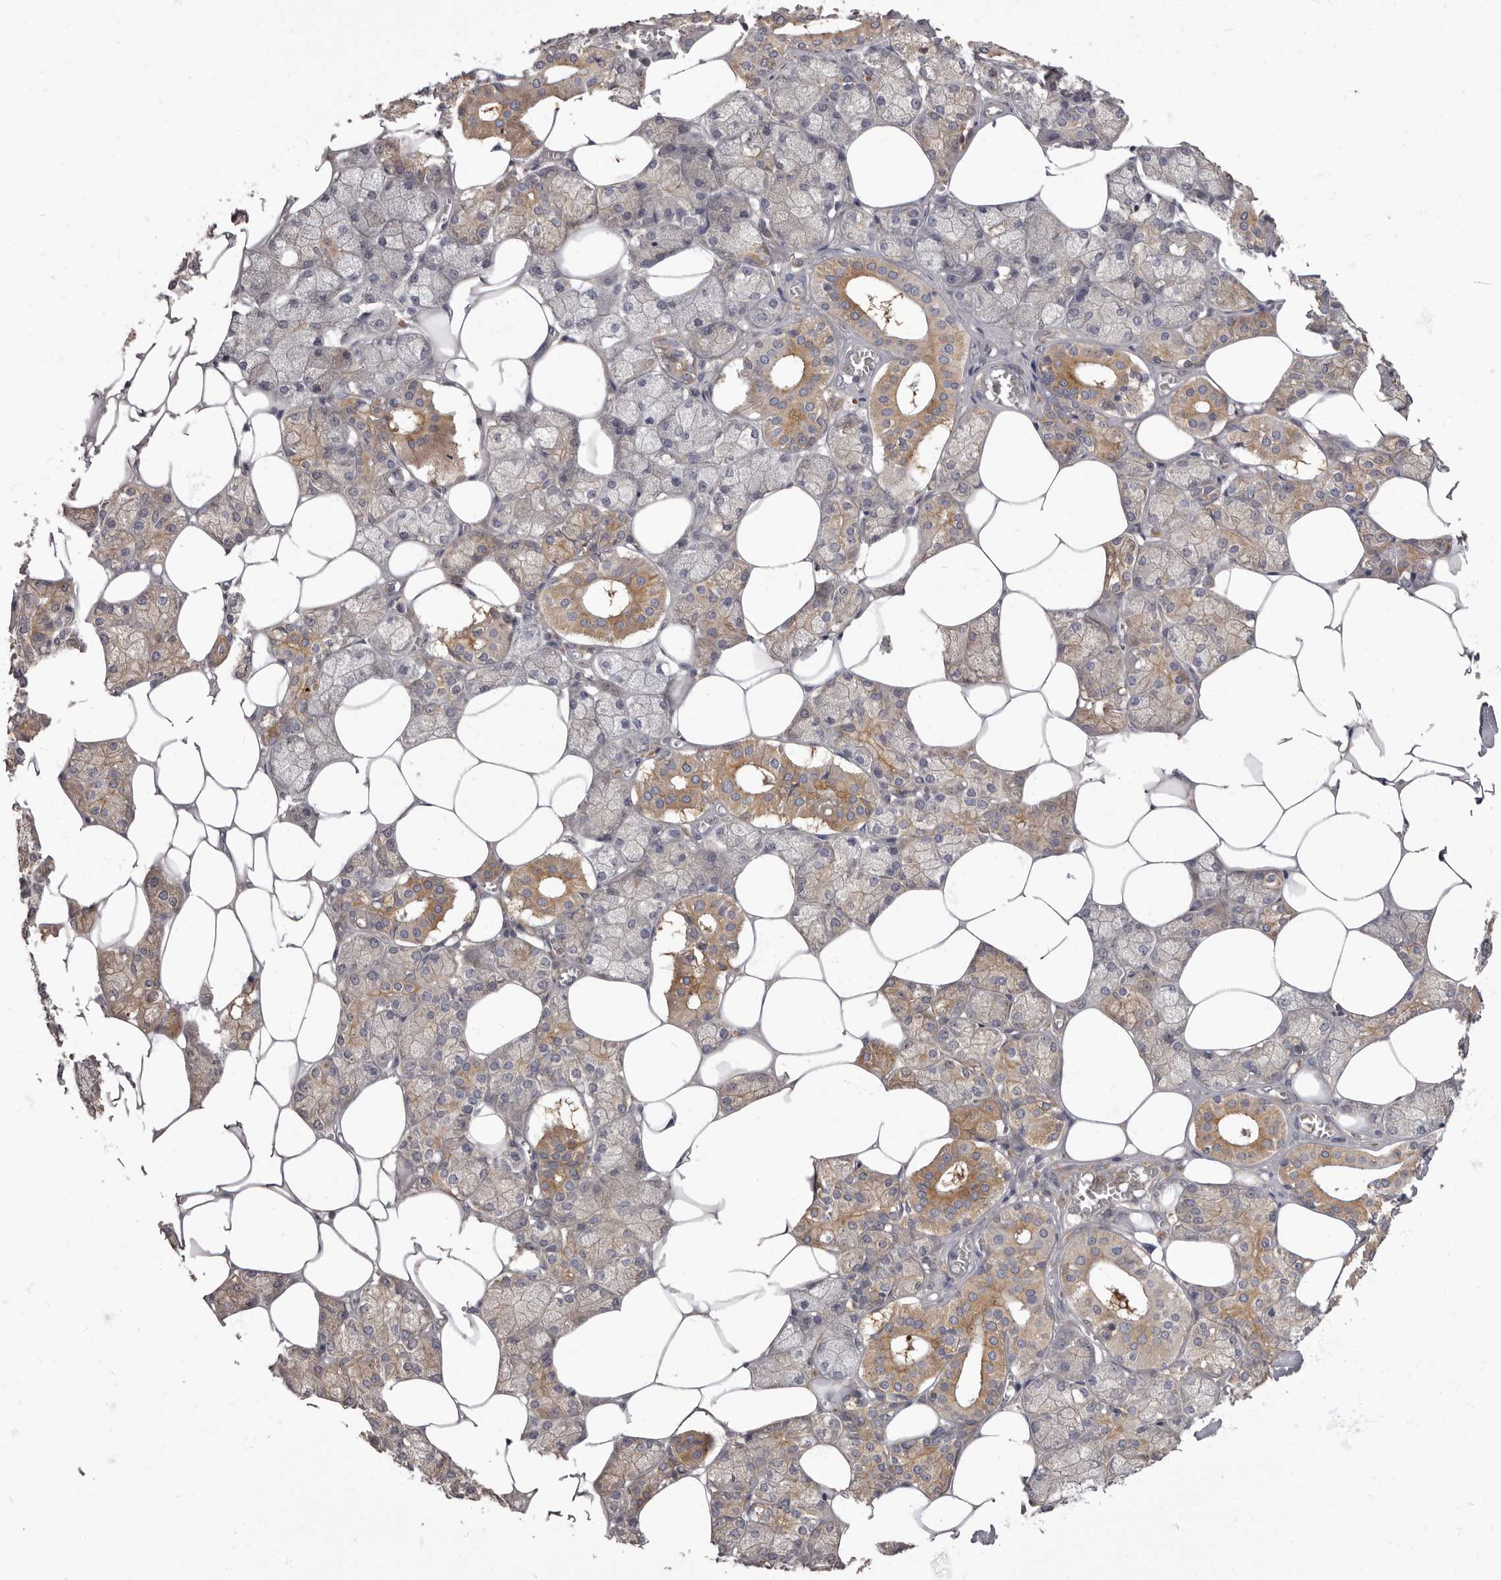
{"staining": {"intensity": "moderate", "quantity": "25%-75%", "location": "cytoplasmic/membranous"}, "tissue": "salivary gland", "cell_type": "Glandular cells", "image_type": "normal", "snomed": [{"axis": "morphology", "description": "Normal tissue, NOS"}, {"axis": "topography", "description": "Salivary gland"}], "caption": "The image shows staining of normal salivary gland, revealing moderate cytoplasmic/membranous protein staining (brown color) within glandular cells. The protein of interest is shown in brown color, while the nuclei are stained blue.", "gene": "APEH", "patient": {"sex": "male", "age": 62}}